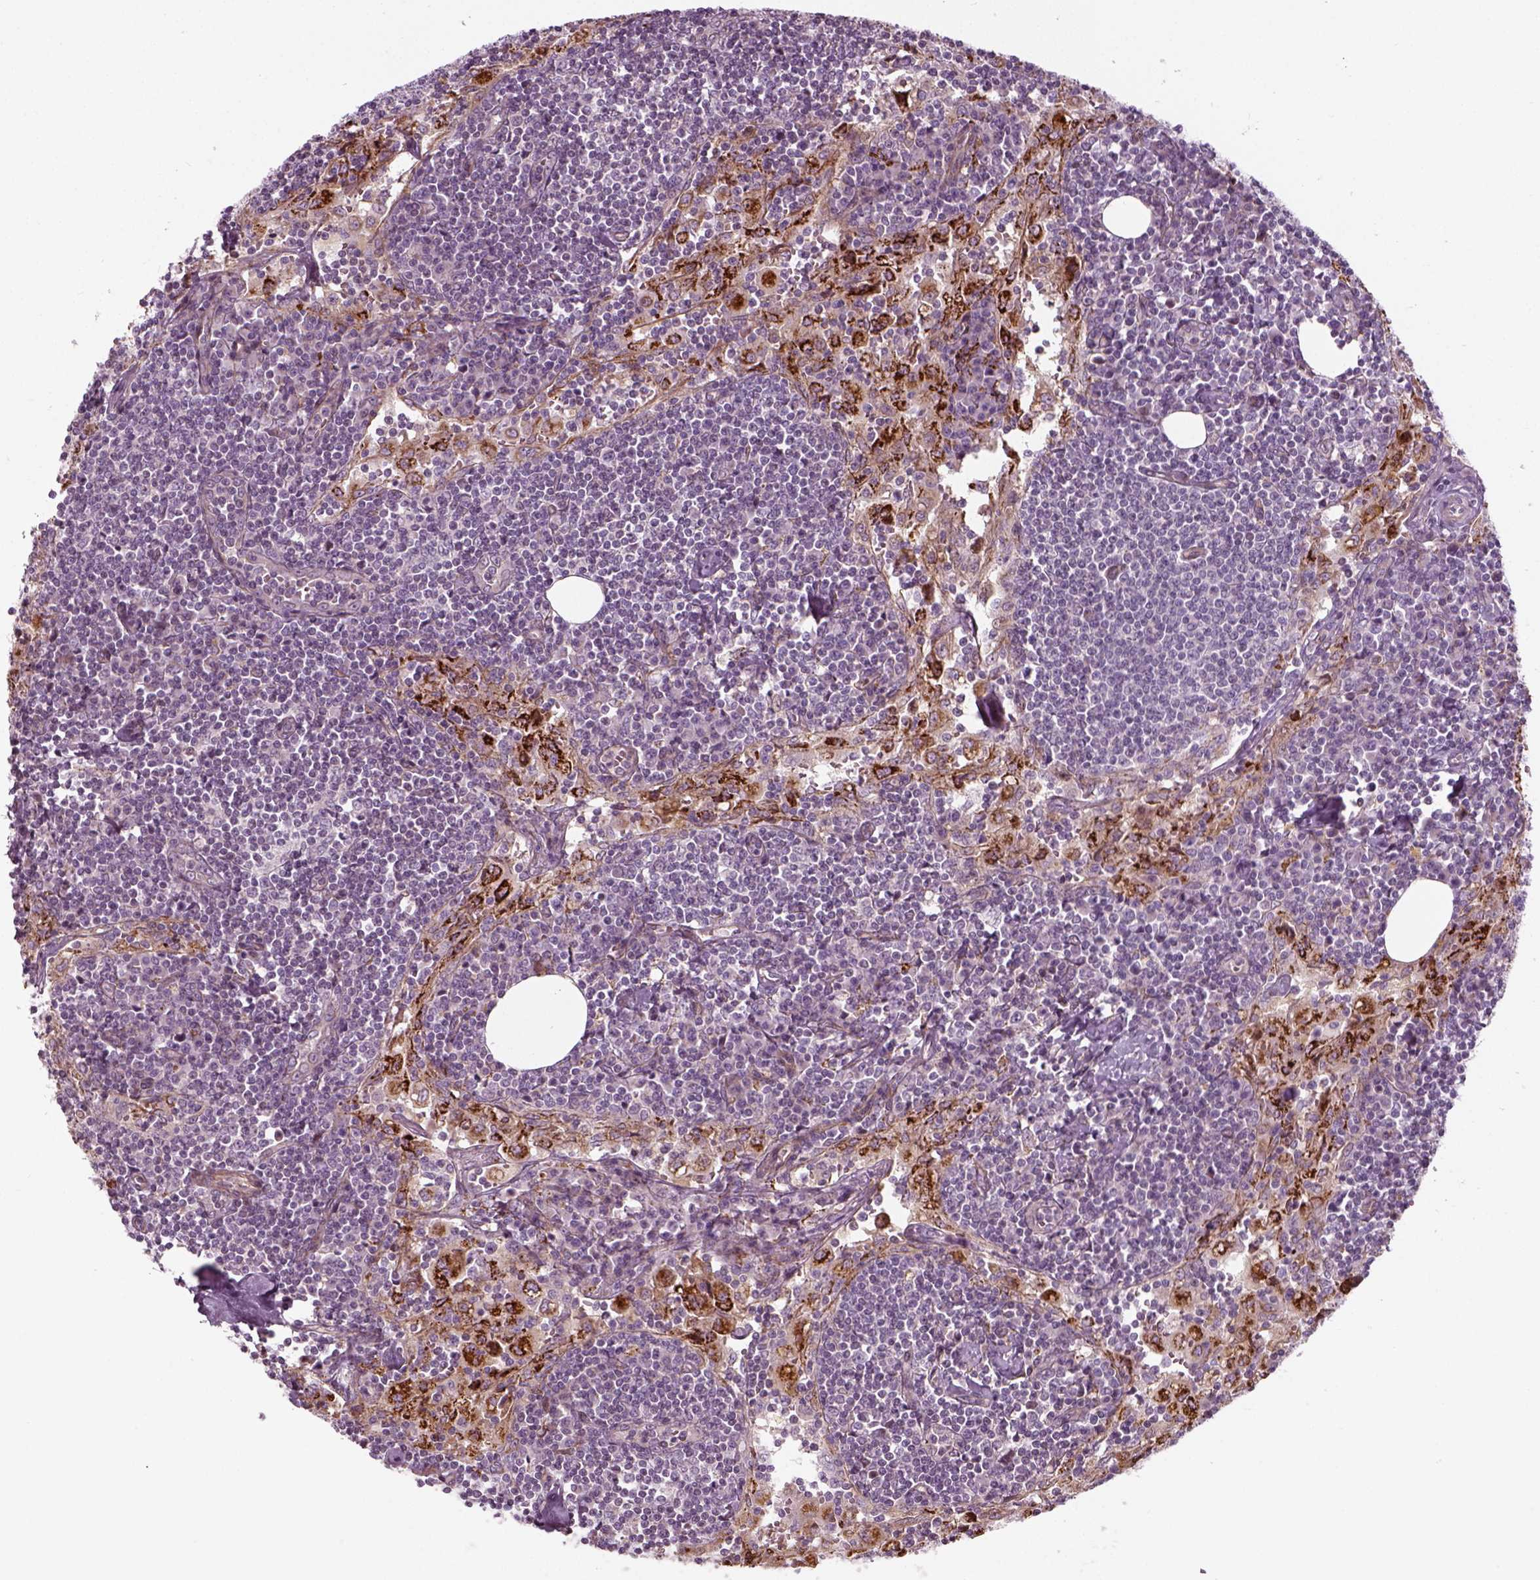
{"staining": {"intensity": "negative", "quantity": "none", "location": "none"}, "tissue": "lymph node", "cell_type": "Germinal center cells", "image_type": "normal", "snomed": [{"axis": "morphology", "description": "Normal tissue, NOS"}, {"axis": "topography", "description": "Lymph node"}], "caption": "Germinal center cells are negative for brown protein staining in benign lymph node. (Brightfield microscopy of DAB immunohistochemistry (IHC) at high magnification).", "gene": "DNASE1L1", "patient": {"sex": "male", "age": 55}}